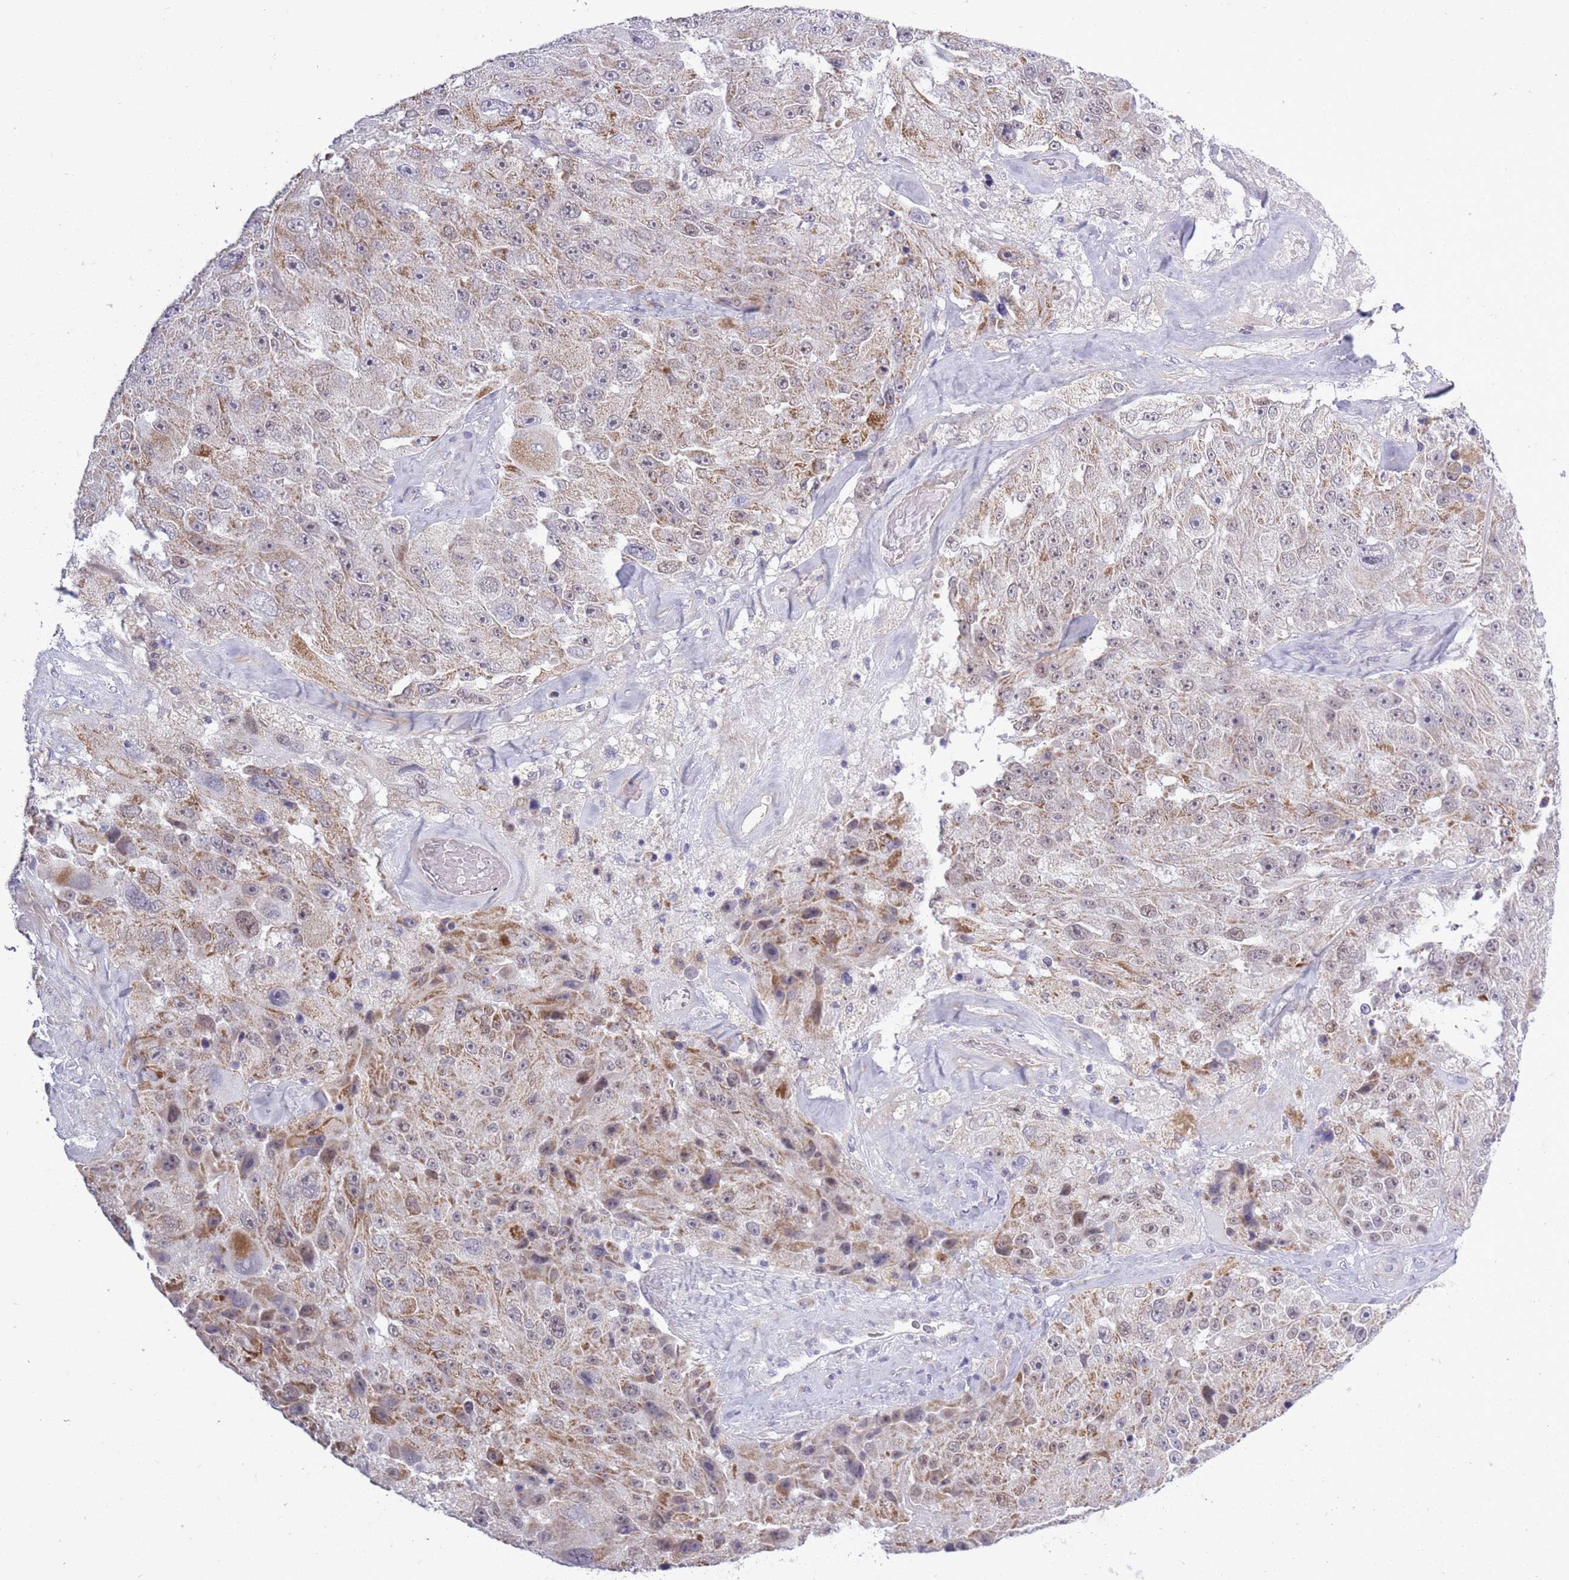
{"staining": {"intensity": "moderate", "quantity": ">75%", "location": "cytoplasmic/membranous,nuclear"}, "tissue": "melanoma", "cell_type": "Tumor cells", "image_type": "cancer", "snomed": [{"axis": "morphology", "description": "Malignant melanoma, Metastatic site"}, {"axis": "topography", "description": "Lymph node"}], "caption": "Protein analysis of malignant melanoma (metastatic site) tissue demonstrates moderate cytoplasmic/membranous and nuclear positivity in about >75% of tumor cells. (DAB = brown stain, brightfield microscopy at high magnification).", "gene": "ZBTB24", "patient": {"sex": "male", "age": 62}}